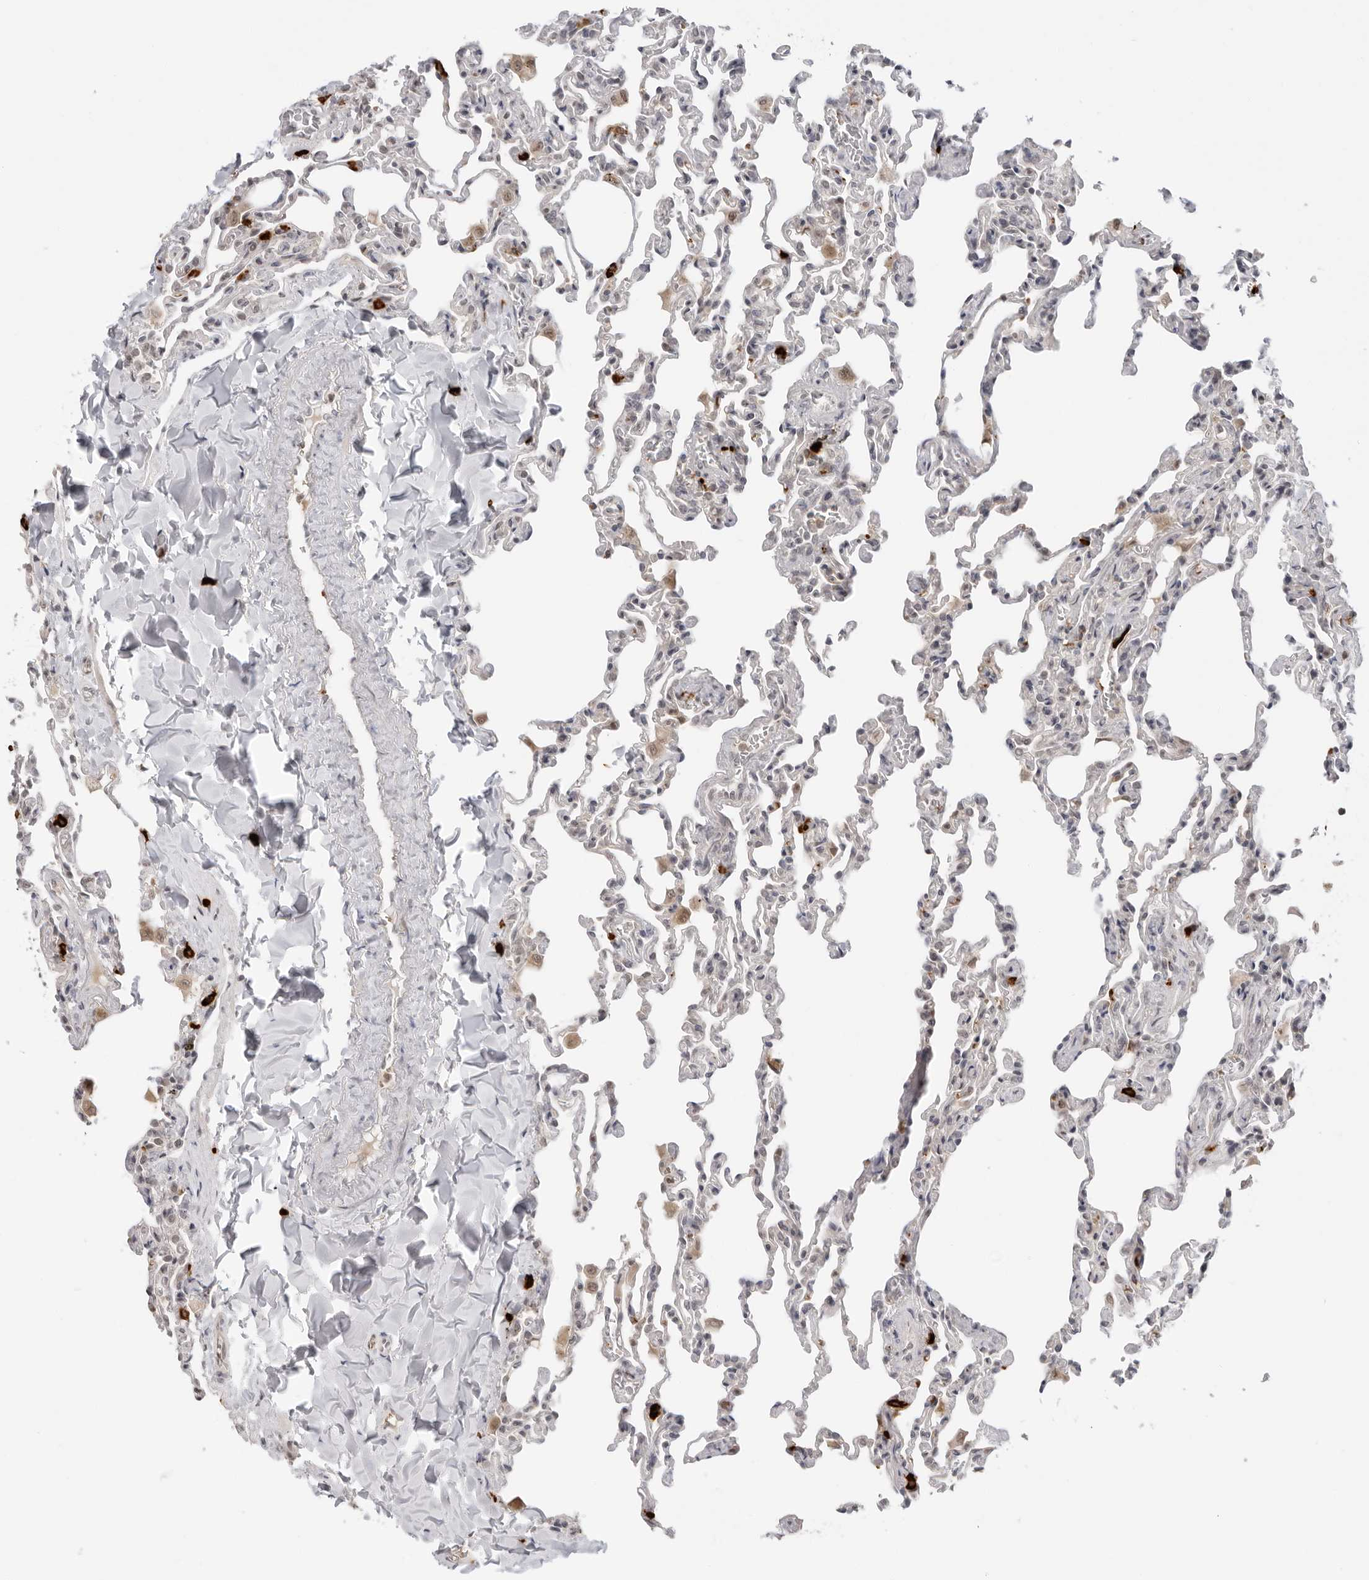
{"staining": {"intensity": "weak", "quantity": "<25%", "location": "cytoplasmic/membranous"}, "tissue": "lung", "cell_type": "Alveolar cells", "image_type": "normal", "snomed": [{"axis": "morphology", "description": "Normal tissue, NOS"}, {"axis": "topography", "description": "Lung"}], "caption": "Immunohistochemistry (IHC) histopathology image of normal lung: lung stained with DAB exhibits no significant protein staining in alveolar cells. (DAB (3,3'-diaminobenzidine) IHC visualized using brightfield microscopy, high magnification).", "gene": "SUGCT", "patient": {"sex": "male", "age": 20}}